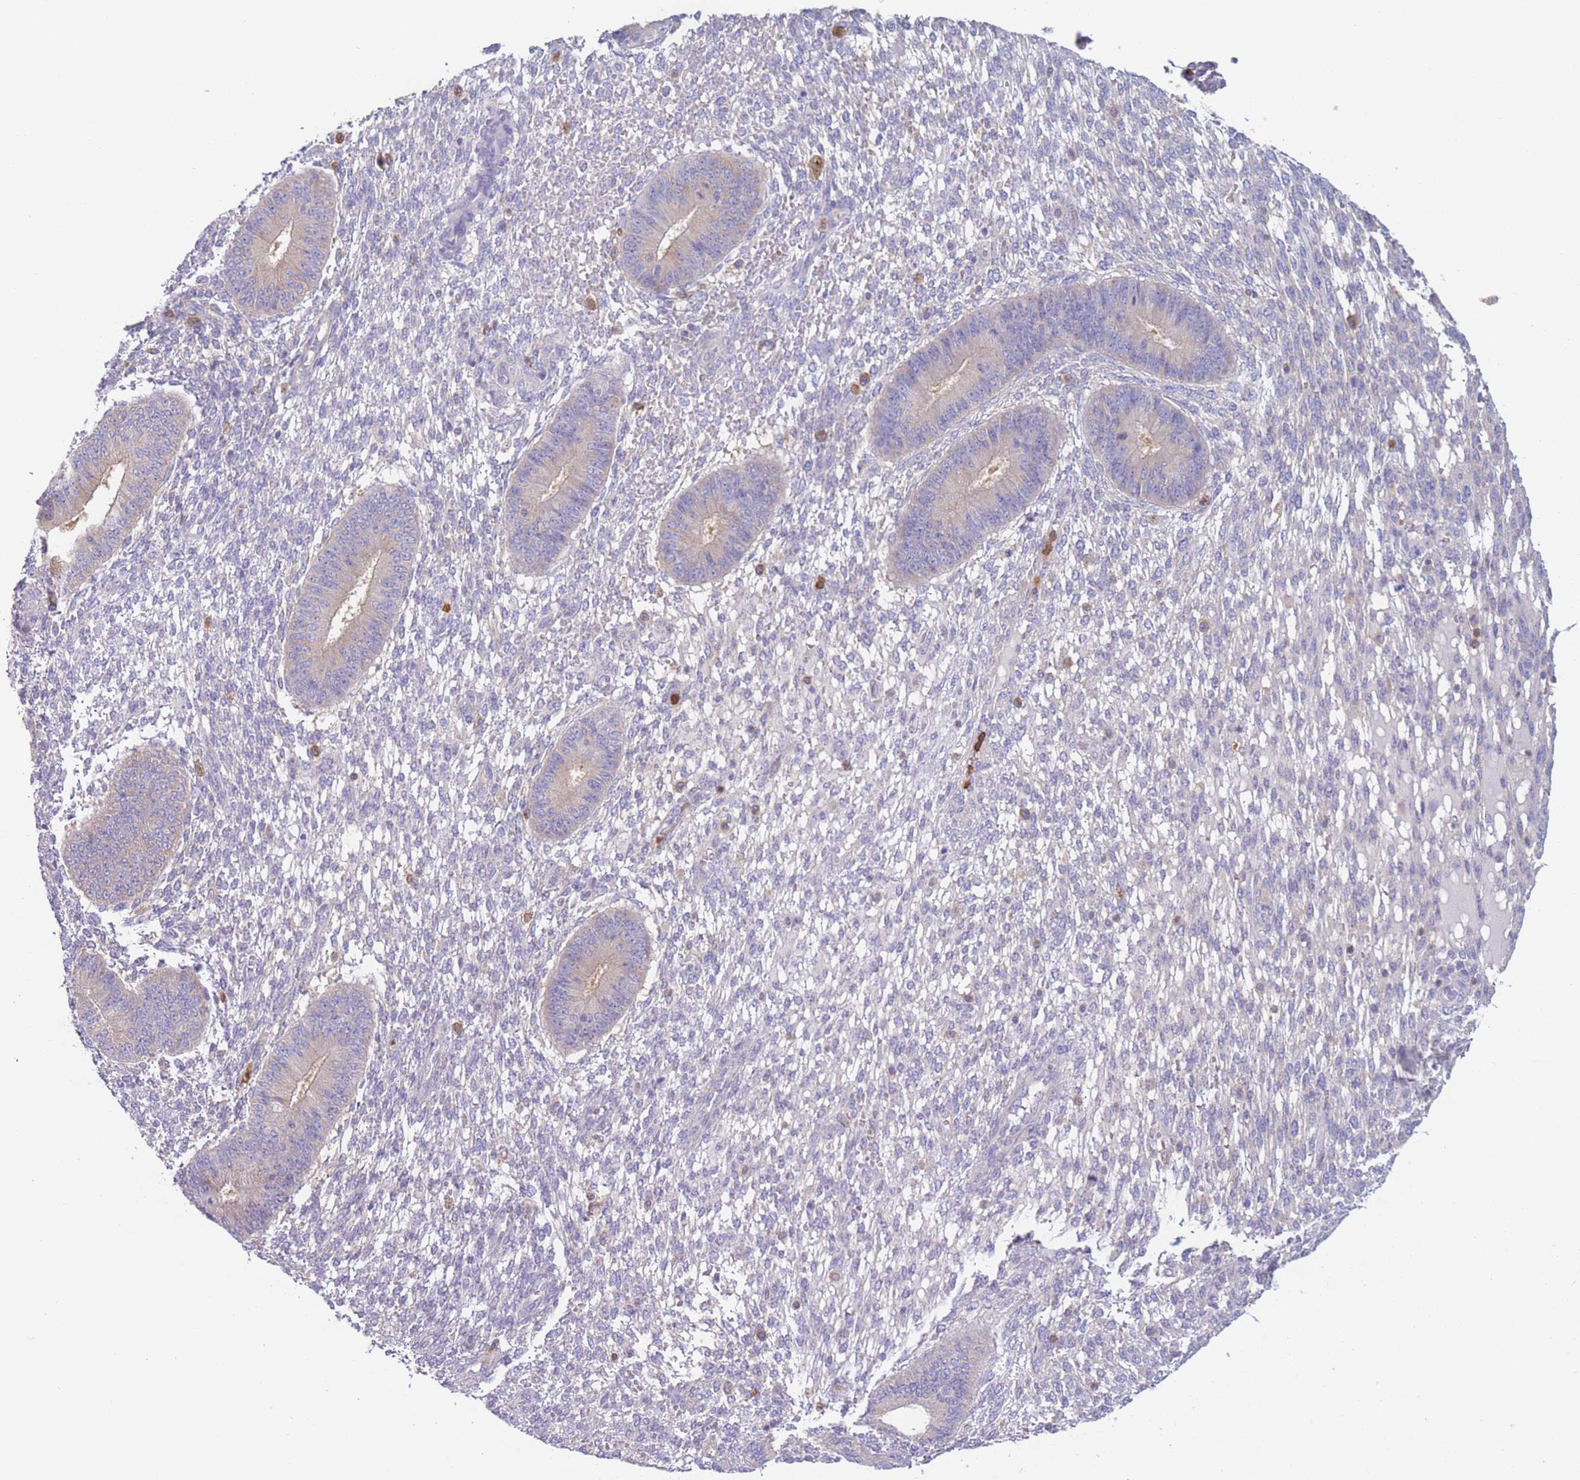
{"staining": {"intensity": "negative", "quantity": "none", "location": "none"}, "tissue": "endometrium", "cell_type": "Cells in endometrial stroma", "image_type": "normal", "snomed": [{"axis": "morphology", "description": "Normal tissue, NOS"}, {"axis": "topography", "description": "Endometrium"}], "caption": "There is no significant expression in cells in endometrial stroma of endometrium. (DAB IHC visualized using brightfield microscopy, high magnification).", "gene": "ST3GAL4", "patient": {"sex": "female", "age": 49}}